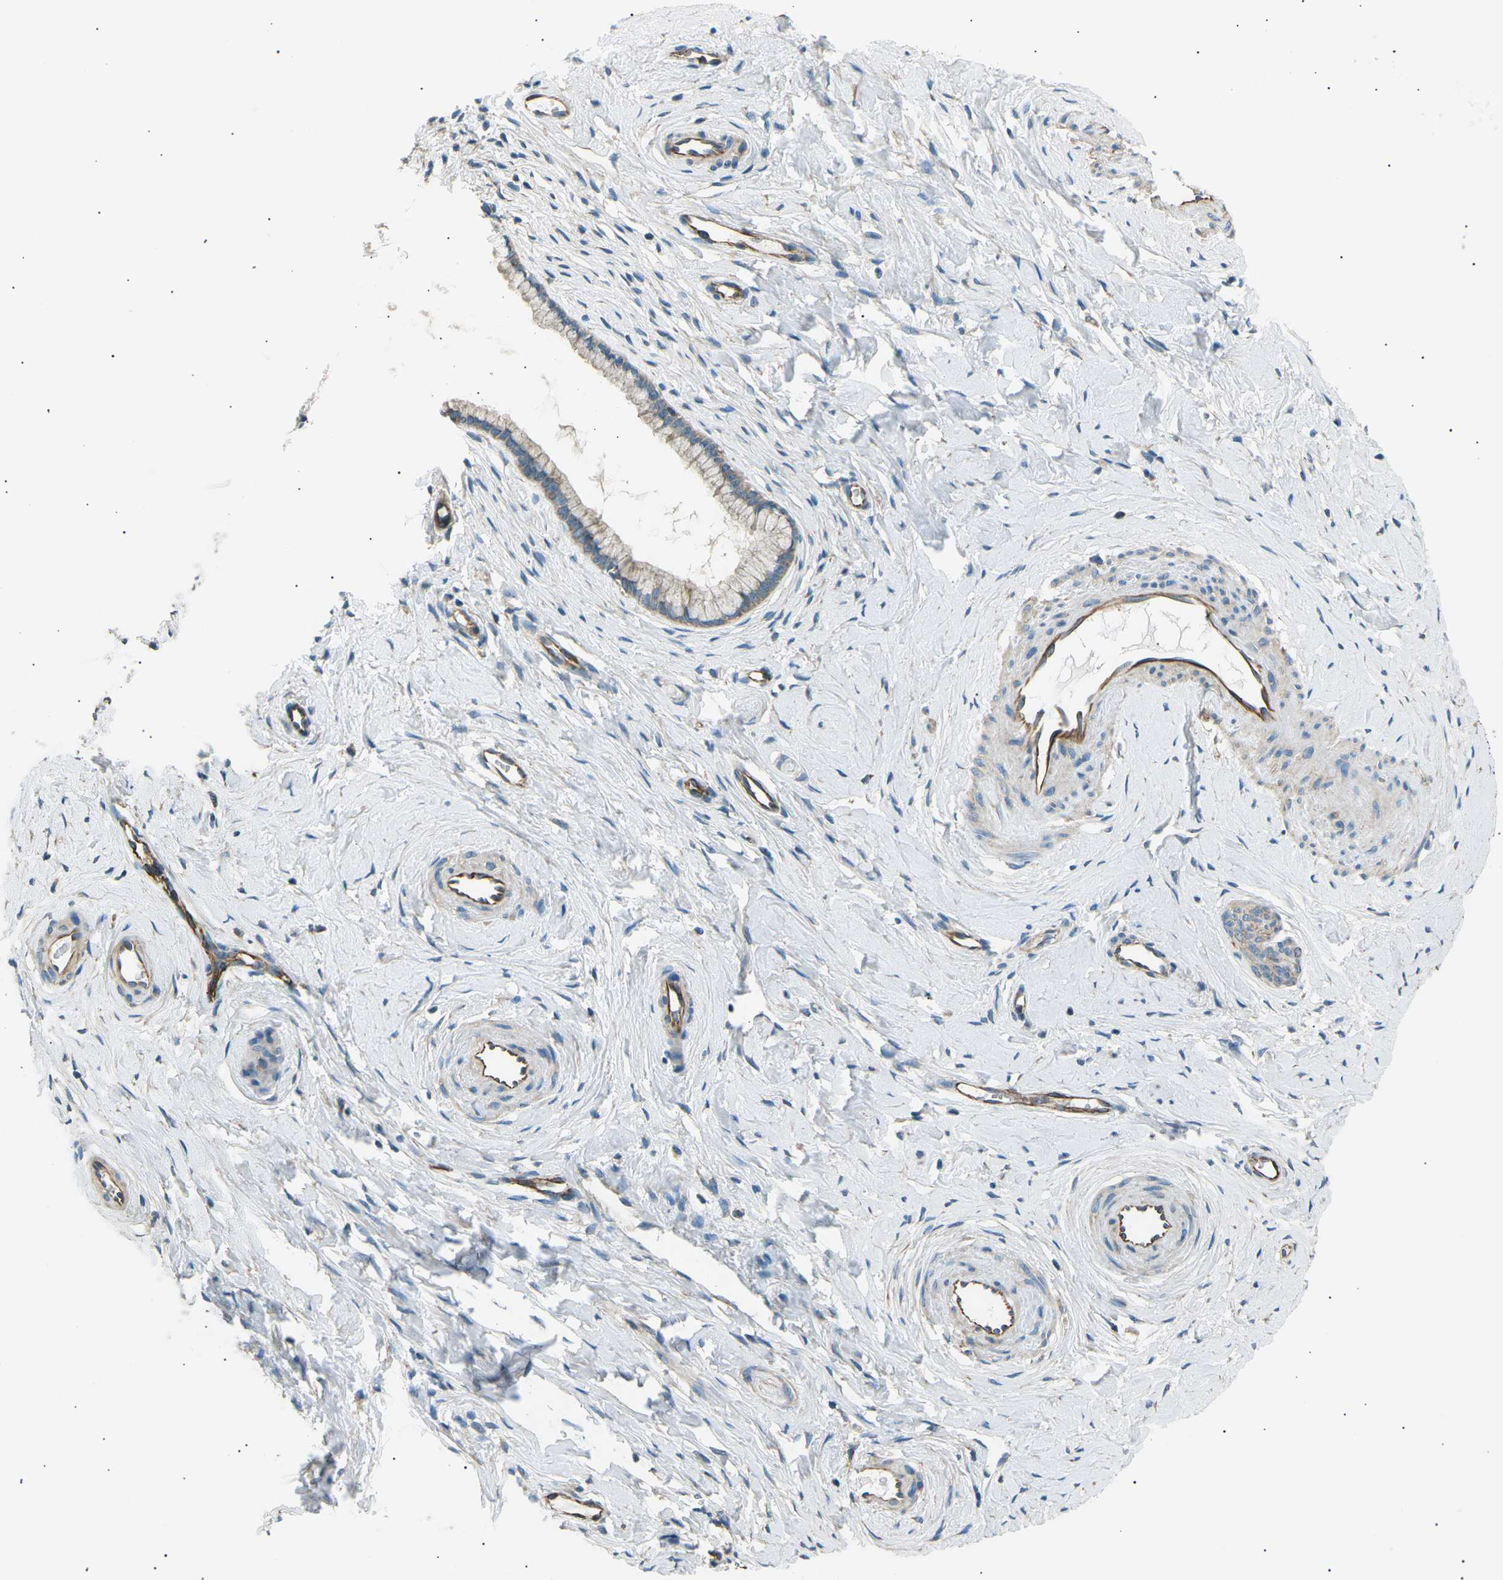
{"staining": {"intensity": "weak", "quantity": "<25%", "location": "cytoplasmic/membranous"}, "tissue": "cervix", "cell_type": "Glandular cells", "image_type": "normal", "snomed": [{"axis": "morphology", "description": "Normal tissue, NOS"}, {"axis": "topography", "description": "Cervix"}], "caption": "Immunohistochemistry (IHC) of normal cervix demonstrates no expression in glandular cells. (Immunohistochemistry, brightfield microscopy, high magnification).", "gene": "SLK", "patient": {"sex": "female", "age": 65}}